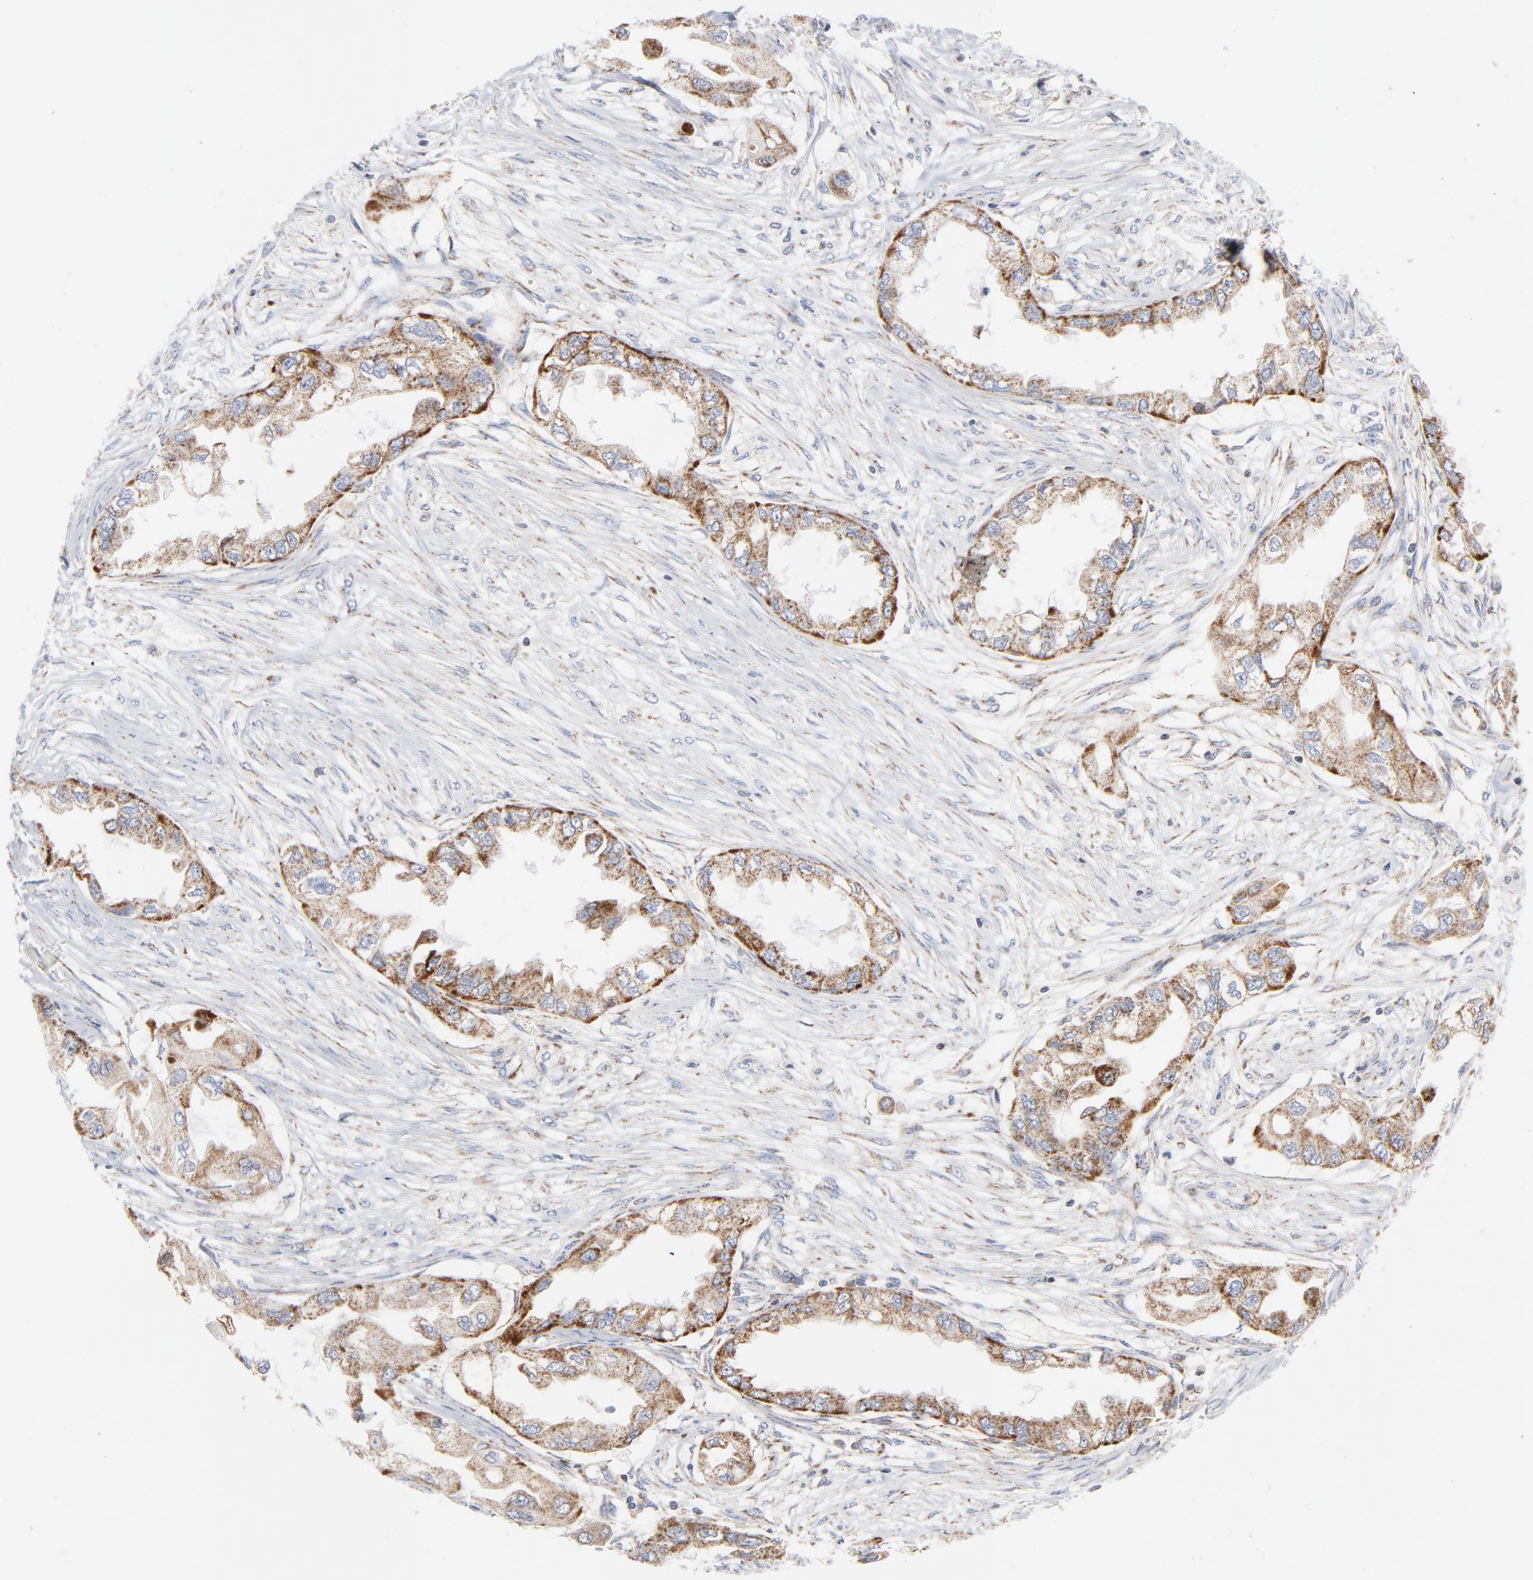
{"staining": {"intensity": "moderate", "quantity": ">75%", "location": "cytoplasmic/membranous"}, "tissue": "endometrial cancer", "cell_type": "Tumor cells", "image_type": "cancer", "snomed": [{"axis": "morphology", "description": "Adenocarcinoma, NOS"}, {"axis": "topography", "description": "Endometrium"}], "caption": "Moderate cytoplasmic/membranous staining is identified in approximately >75% of tumor cells in endometrial adenocarcinoma. Using DAB (3,3'-diaminobenzidine) (brown) and hematoxylin (blue) stains, captured at high magnification using brightfield microscopy.", "gene": "DIABLO", "patient": {"sex": "female", "age": 67}}